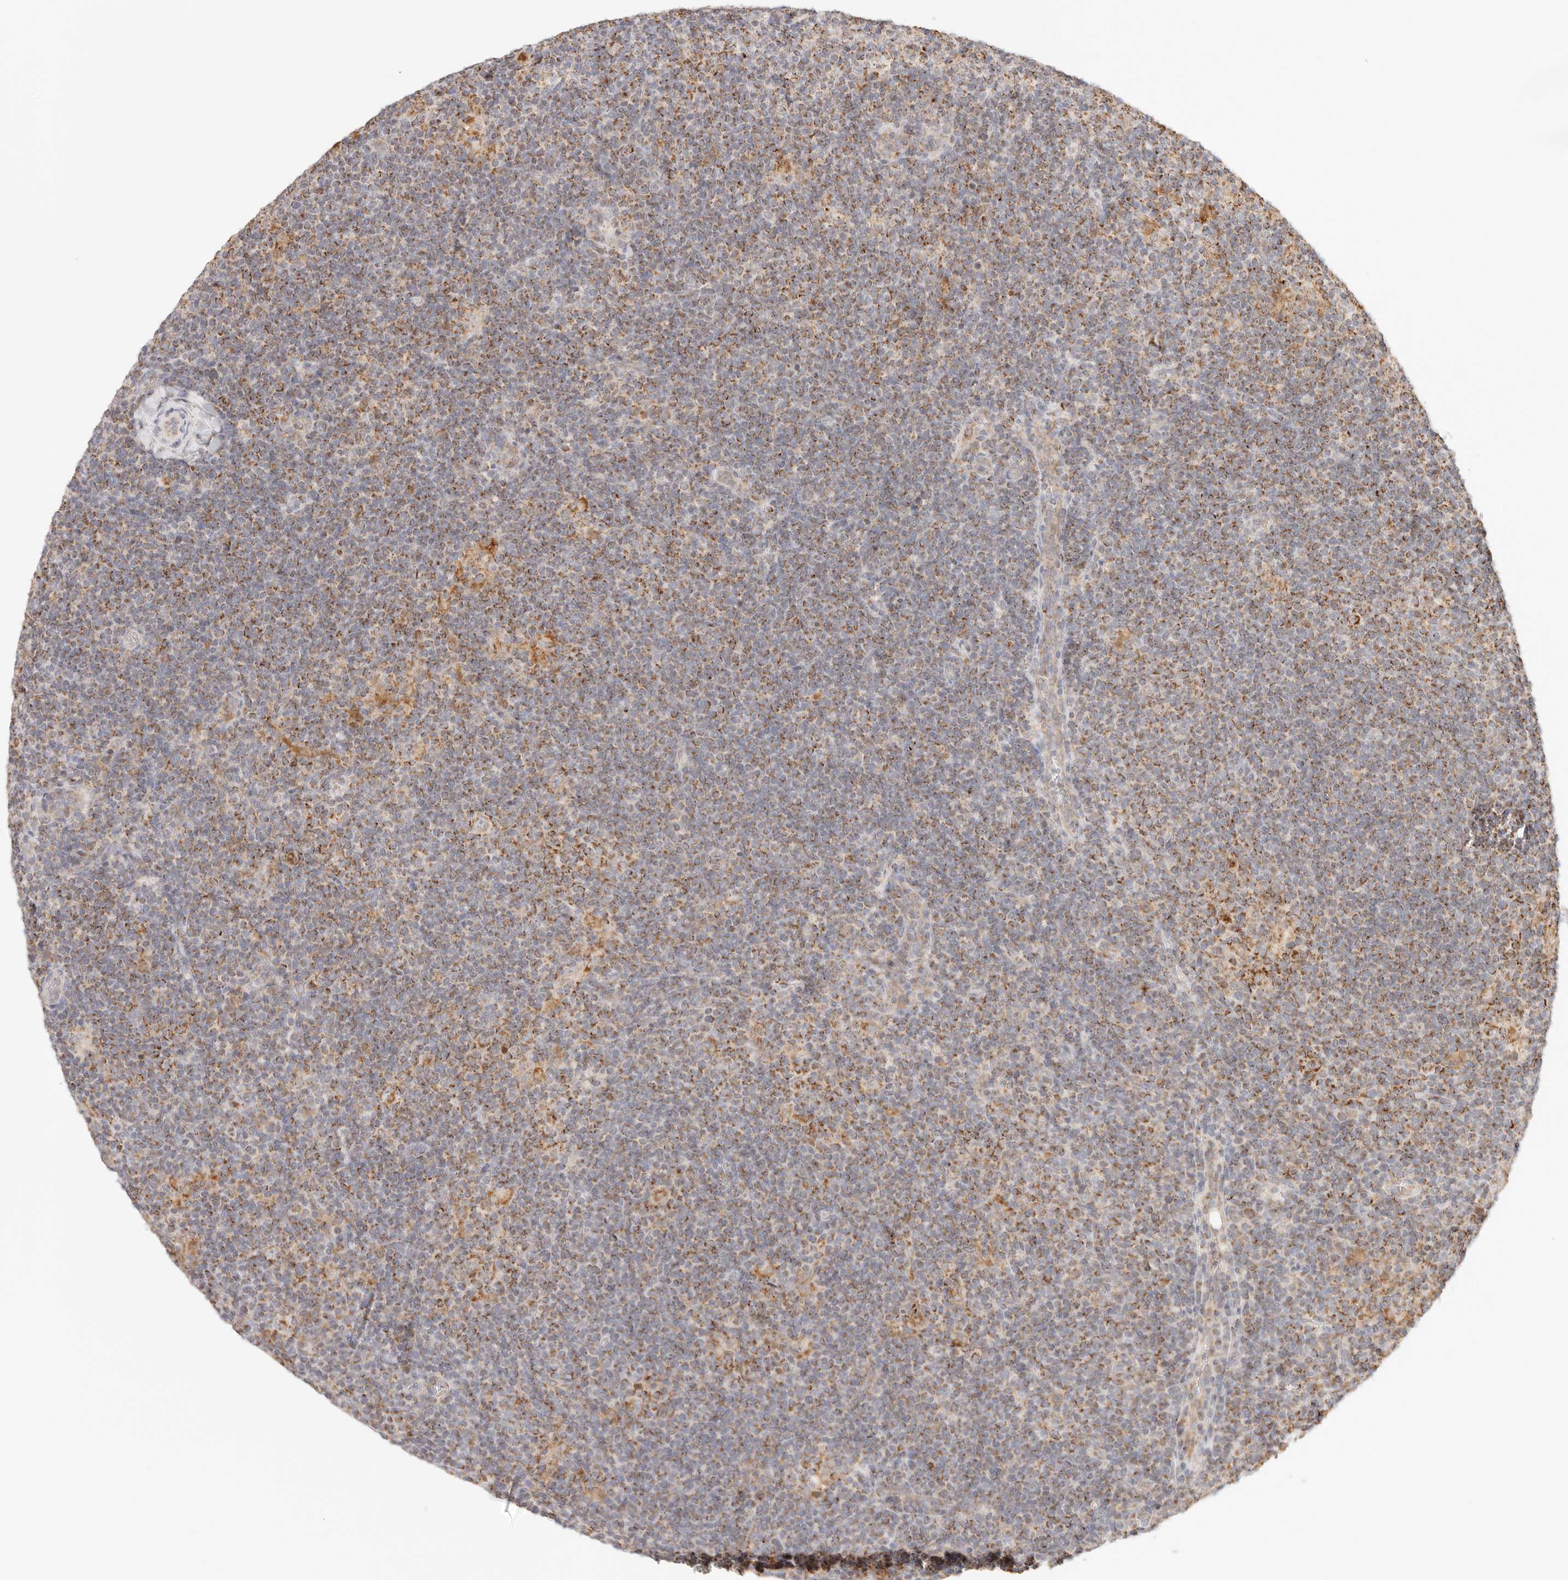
{"staining": {"intensity": "moderate", "quantity": "25%-75%", "location": "cytoplasmic/membranous"}, "tissue": "lymphoma", "cell_type": "Tumor cells", "image_type": "cancer", "snomed": [{"axis": "morphology", "description": "Hodgkin's disease, NOS"}, {"axis": "topography", "description": "Lymph node"}], "caption": "Protein expression analysis of human Hodgkin's disease reveals moderate cytoplasmic/membranous positivity in approximately 25%-75% of tumor cells.", "gene": "COA6", "patient": {"sex": "female", "age": 57}}